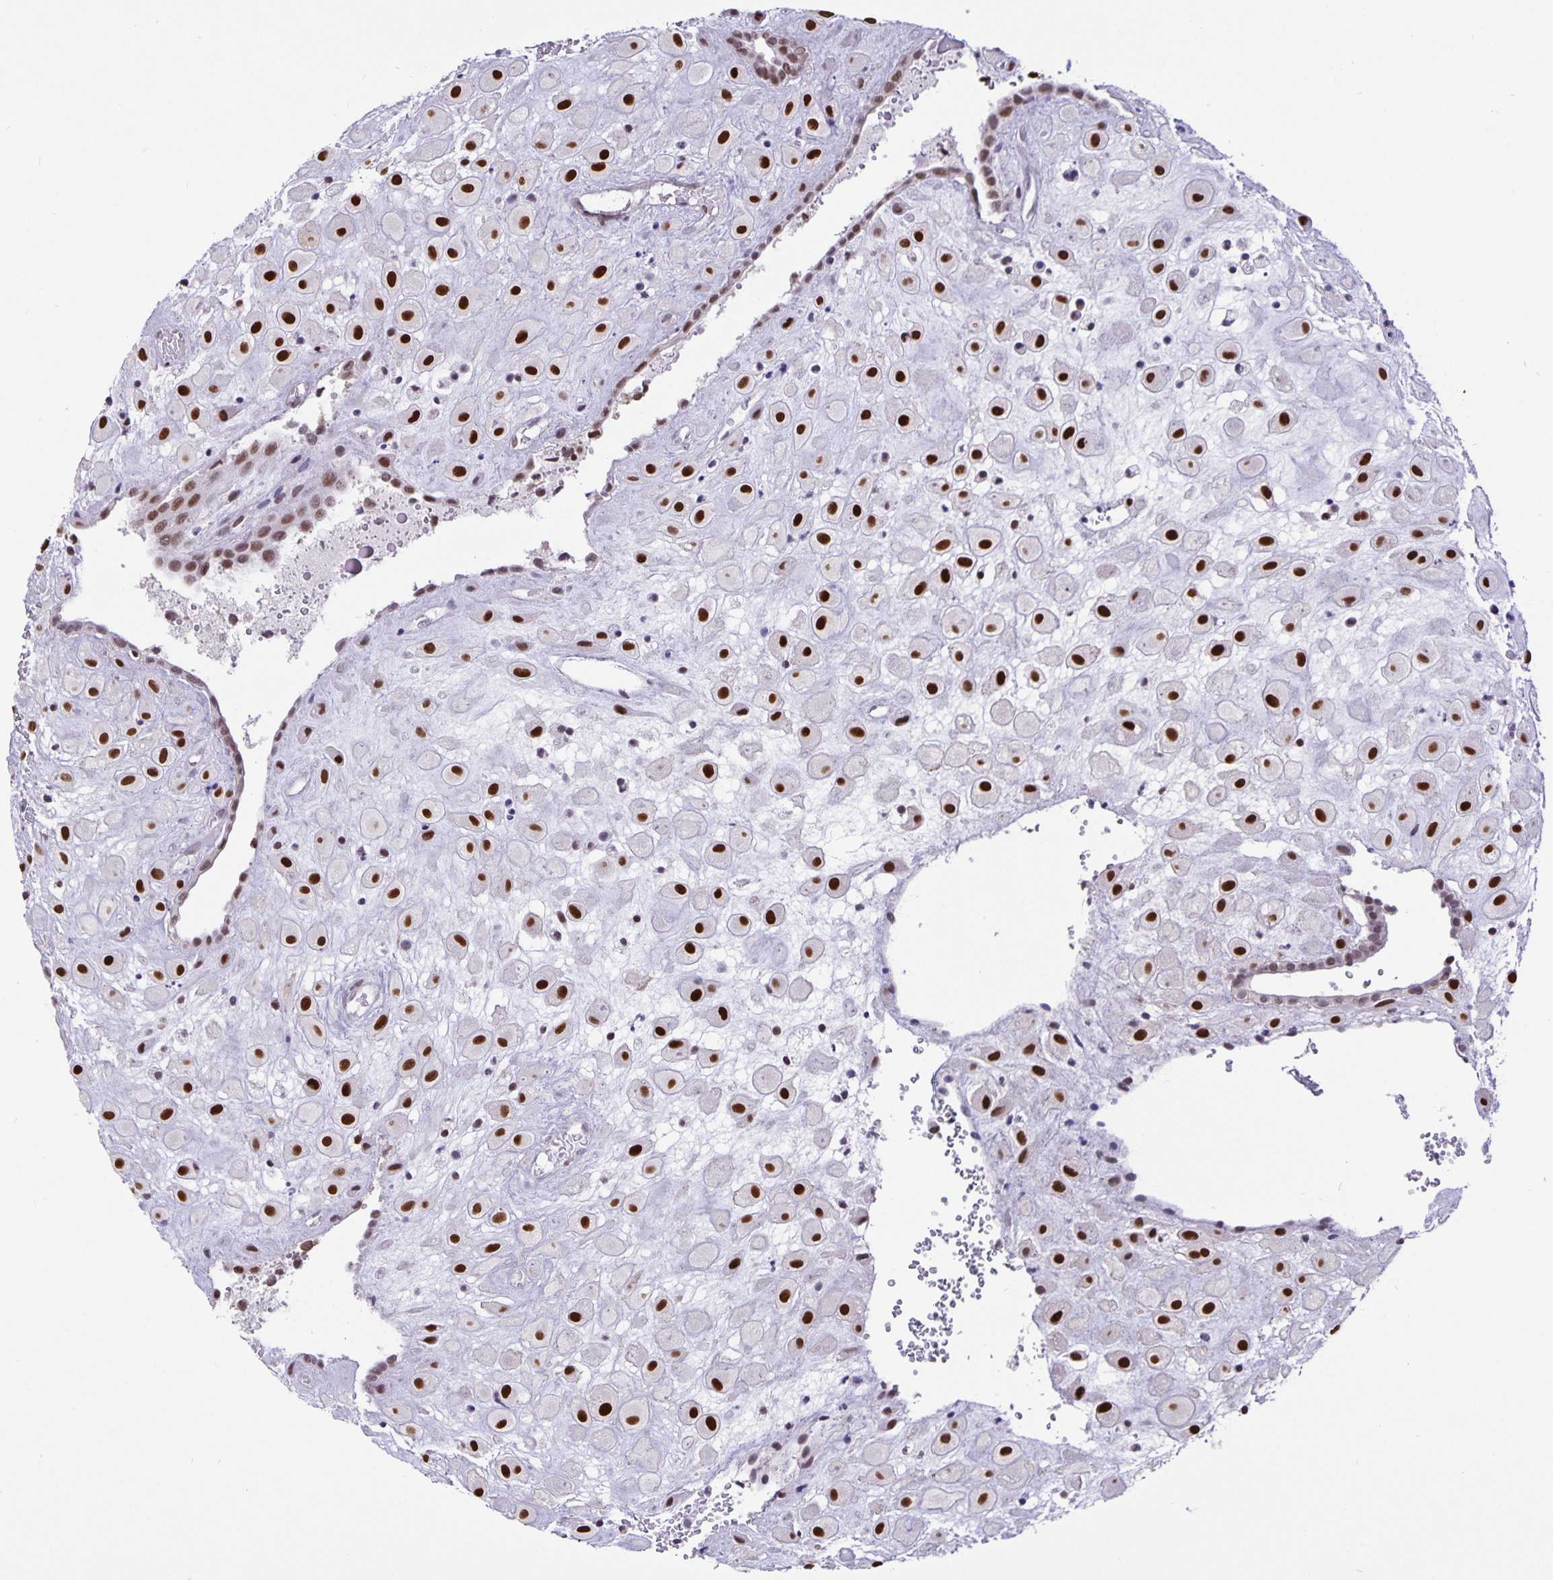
{"staining": {"intensity": "strong", "quantity": ">75%", "location": "nuclear"}, "tissue": "placenta", "cell_type": "Decidual cells", "image_type": "normal", "snomed": [{"axis": "morphology", "description": "Normal tissue, NOS"}, {"axis": "topography", "description": "Placenta"}], "caption": "An image of placenta stained for a protein demonstrates strong nuclear brown staining in decidual cells. The staining was performed using DAB, with brown indicating positive protein expression. Nuclei are stained blue with hematoxylin.", "gene": "FOSL2", "patient": {"sex": "female", "age": 24}}